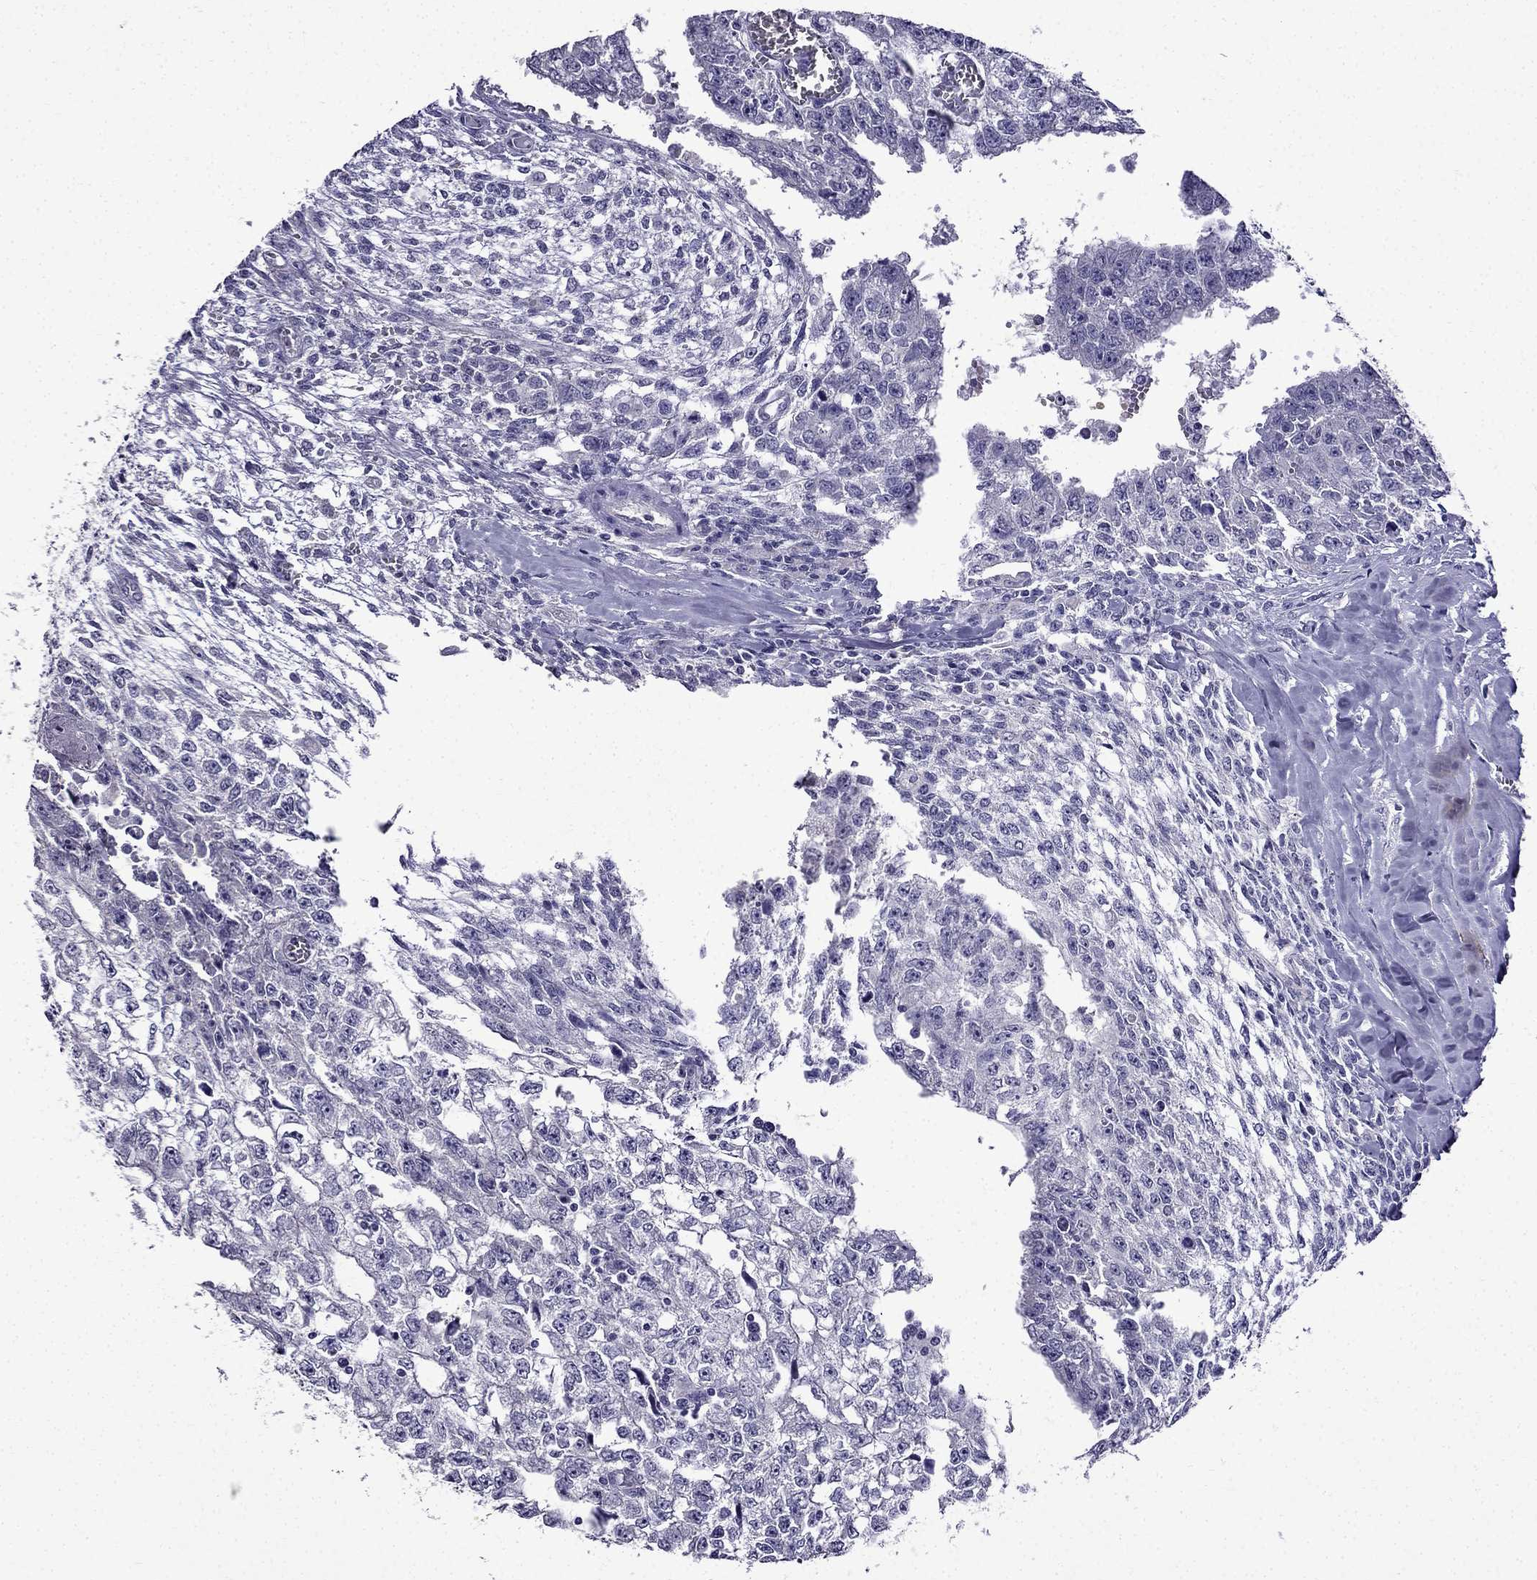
{"staining": {"intensity": "negative", "quantity": "none", "location": "none"}, "tissue": "testis cancer", "cell_type": "Tumor cells", "image_type": "cancer", "snomed": [{"axis": "morphology", "description": "Carcinoma, Embryonal, NOS"}, {"axis": "morphology", "description": "Teratoma, malignant, NOS"}, {"axis": "topography", "description": "Testis"}], "caption": "Tumor cells show no significant protein positivity in testis cancer (malignant teratoma).", "gene": "DNAH17", "patient": {"sex": "male", "age": 24}}